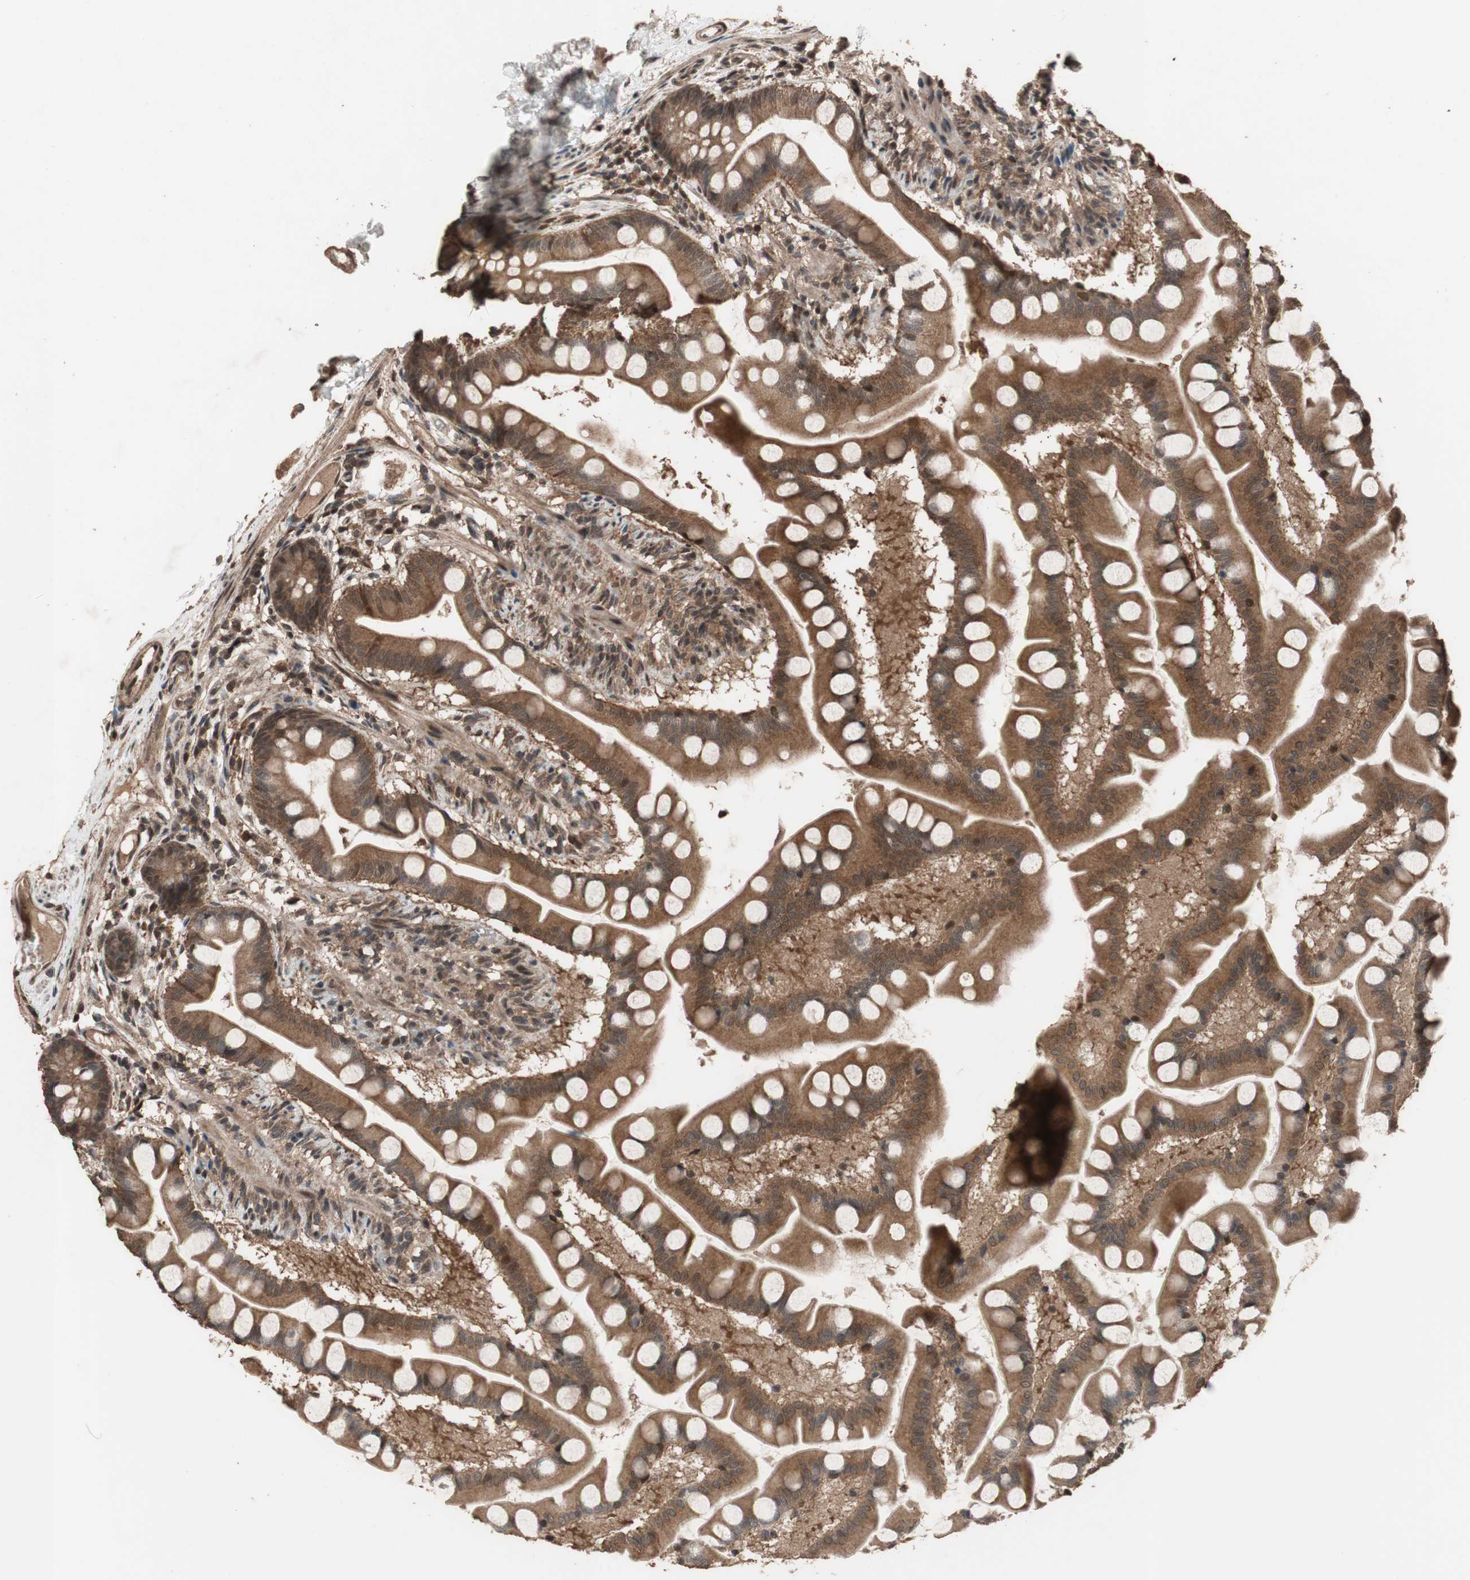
{"staining": {"intensity": "moderate", "quantity": ">75%", "location": "cytoplasmic/membranous"}, "tissue": "small intestine", "cell_type": "Glandular cells", "image_type": "normal", "snomed": [{"axis": "morphology", "description": "Normal tissue, NOS"}, {"axis": "topography", "description": "Small intestine"}], "caption": "Glandular cells show medium levels of moderate cytoplasmic/membranous expression in about >75% of cells in benign human small intestine. The staining was performed using DAB (3,3'-diaminobenzidine), with brown indicating positive protein expression. Nuclei are stained blue with hematoxylin.", "gene": "KANSL1", "patient": {"sex": "male", "age": 41}}